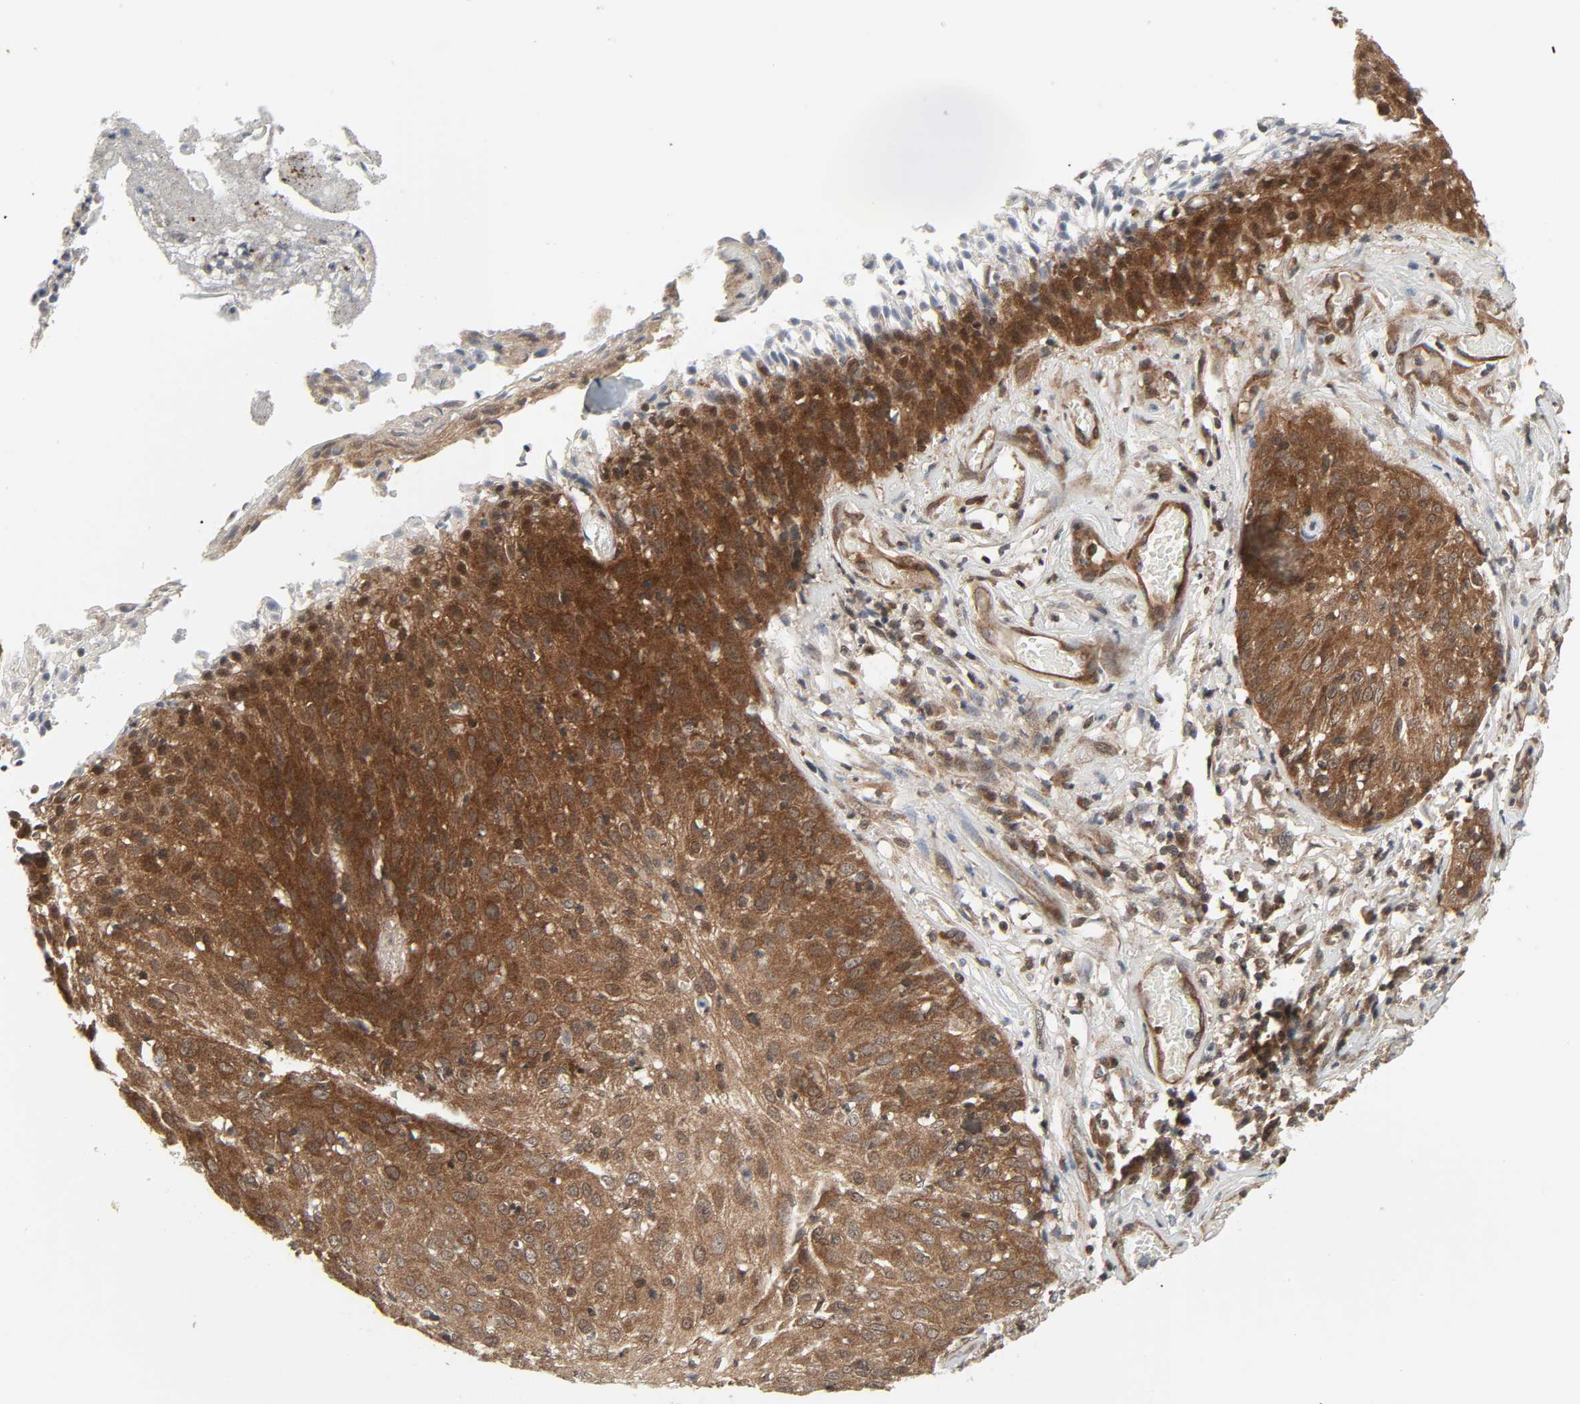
{"staining": {"intensity": "moderate", "quantity": ">75%", "location": "cytoplasmic/membranous"}, "tissue": "skin cancer", "cell_type": "Tumor cells", "image_type": "cancer", "snomed": [{"axis": "morphology", "description": "Squamous cell carcinoma, NOS"}, {"axis": "topography", "description": "Skin"}], "caption": "Brown immunohistochemical staining in human skin cancer exhibits moderate cytoplasmic/membranous staining in about >75% of tumor cells.", "gene": "GSK3A", "patient": {"sex": "male", "age": 65}}